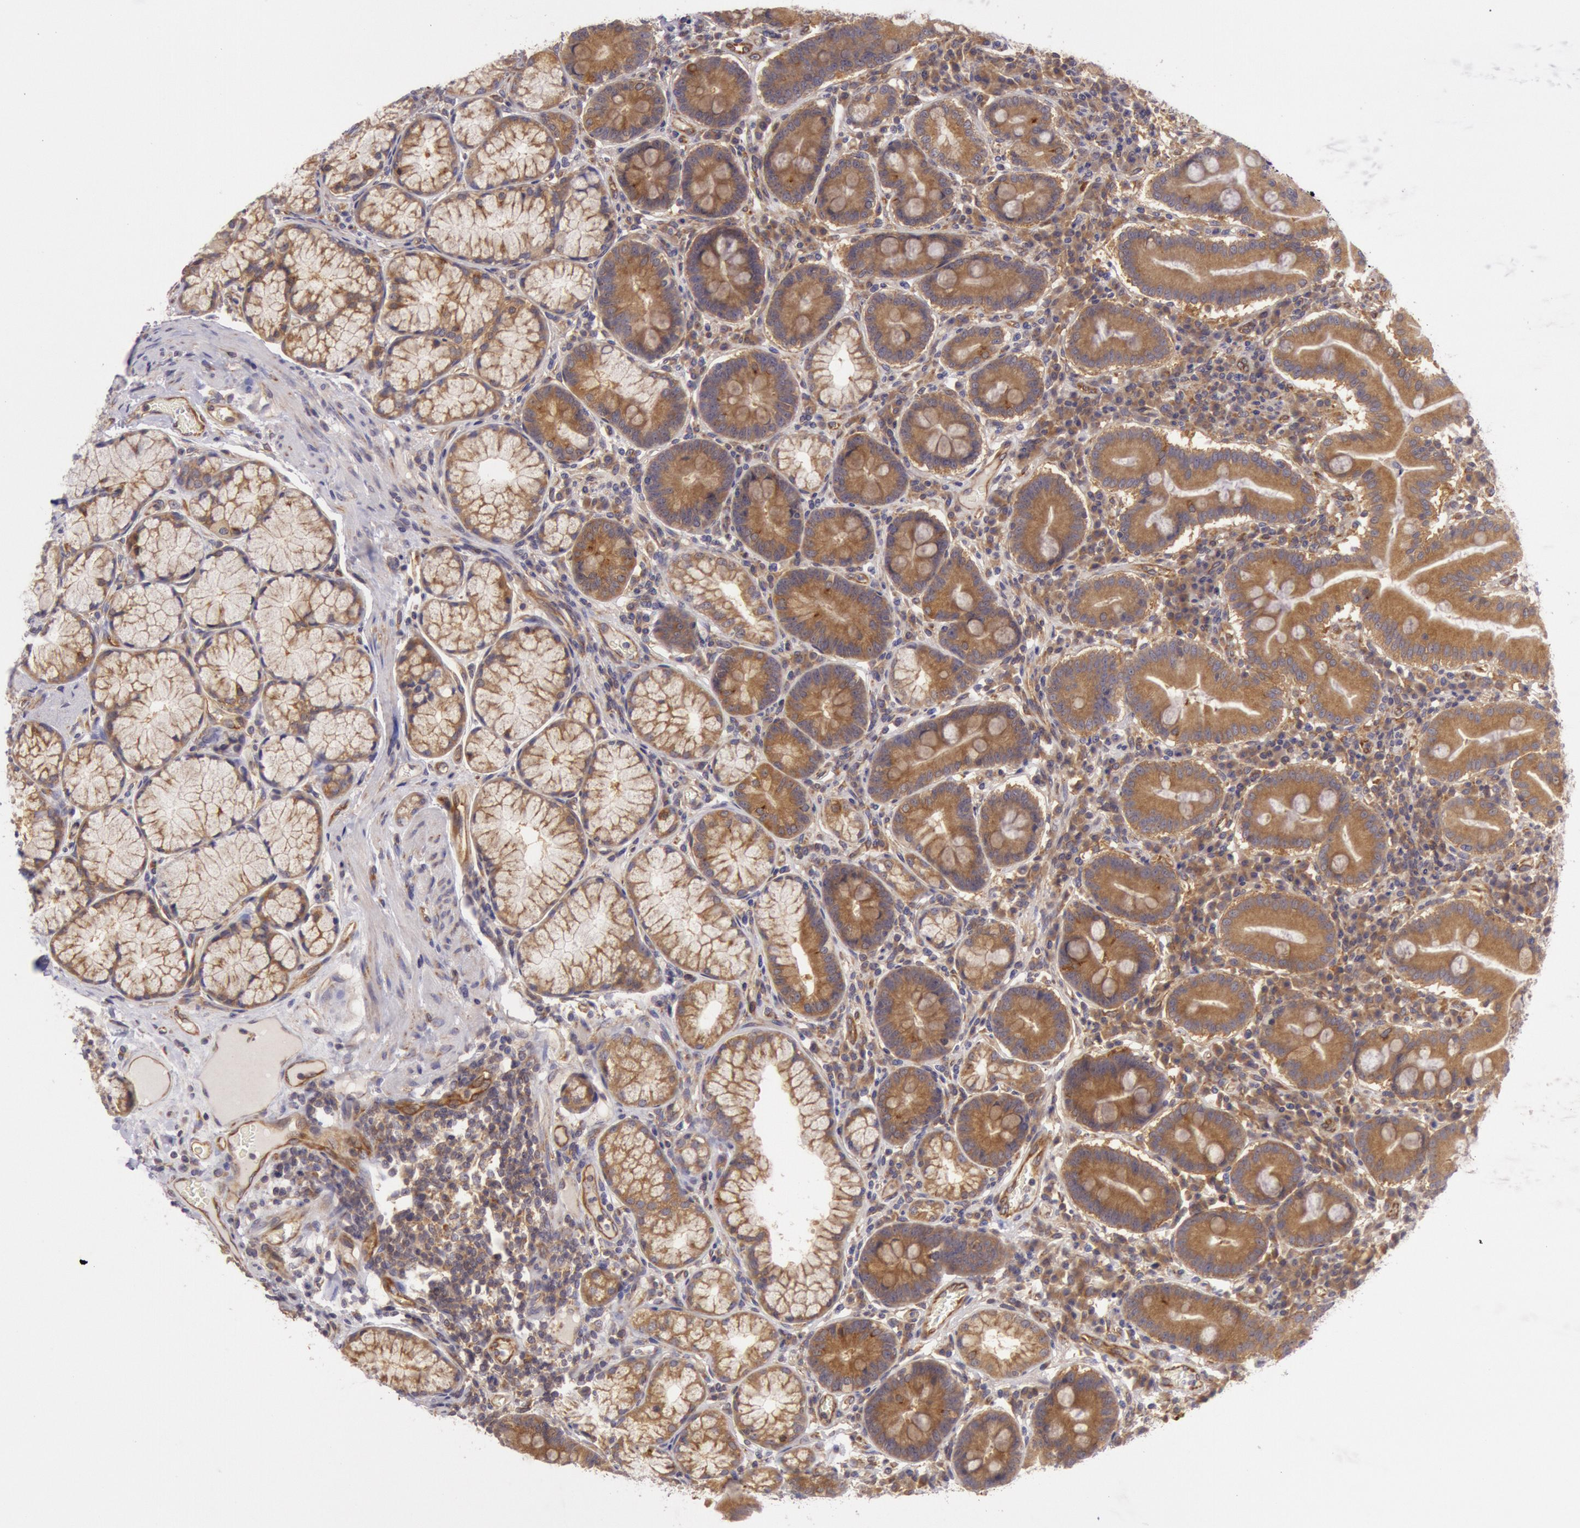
{"staining": {"intensity": "moderate", "quantity": ">75%", "location": "cytoplasmic/membranous"}, "tissue": "duodenum", "cell_type": "Glandular cells", "image_type": "normal", "snomed": [{"axis": "morphology", "description": "Normal tissue, NOS"}, {"axis": "topography", "description": "Duodenum"}], "caption": "Immunohistochemistry (IHC) micrograph of benign duodenum: duodenum stained using immunohistochemistry (IHC) demonstrates medium levels of moderate protein expression localized specifically in the cytoplasmic/membranous of glandular cells, appearing as a cytoplasmic/membranous brown color.", "gene": "CHUK", "patient": {"sex": "male", "age": 50}}